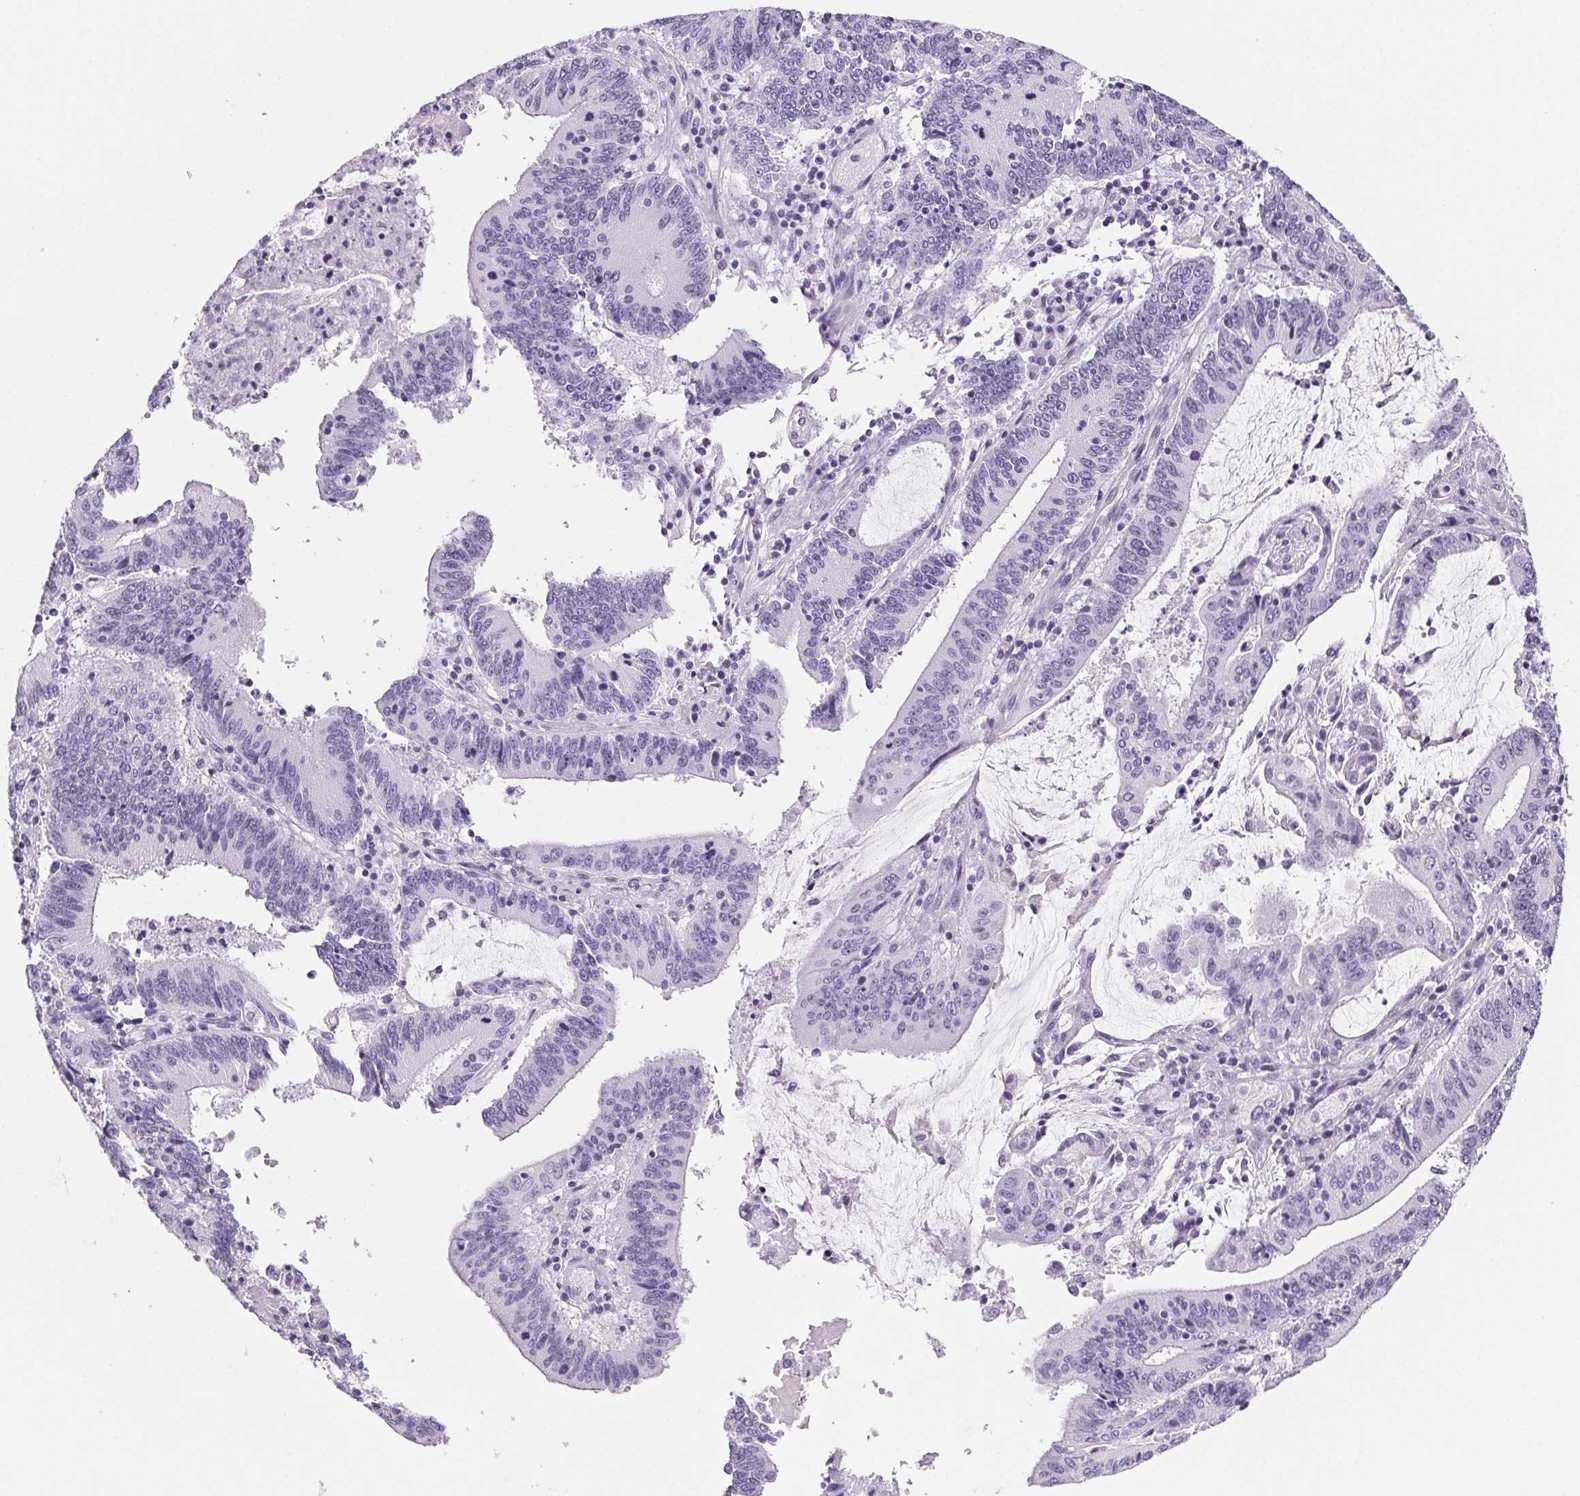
{"staining": {"intensity": "negative", "quantity": "none", "location": "none"}, "tissue": "stomach cancer", "cell_type": "Tumor cells", "image_type": "cancer", "snomed": [{"axis": "morphology", "description": "Adenocarcinoma, NOS"}, {"axis": "topography", "description": "Stomach, upper"}], "caption": "IHC photomicrograph of neoplastic tissue: stomach cancer stained with DAB (3,3'-diaminobenzidine) shows no significant protein positivity in tumor cells. (Brightfield microscopy of DAB immunohistochemistry (IHC) at high magnification).", "gene": "PRSS3", "patient": {"sex": "male", "age": 68}}